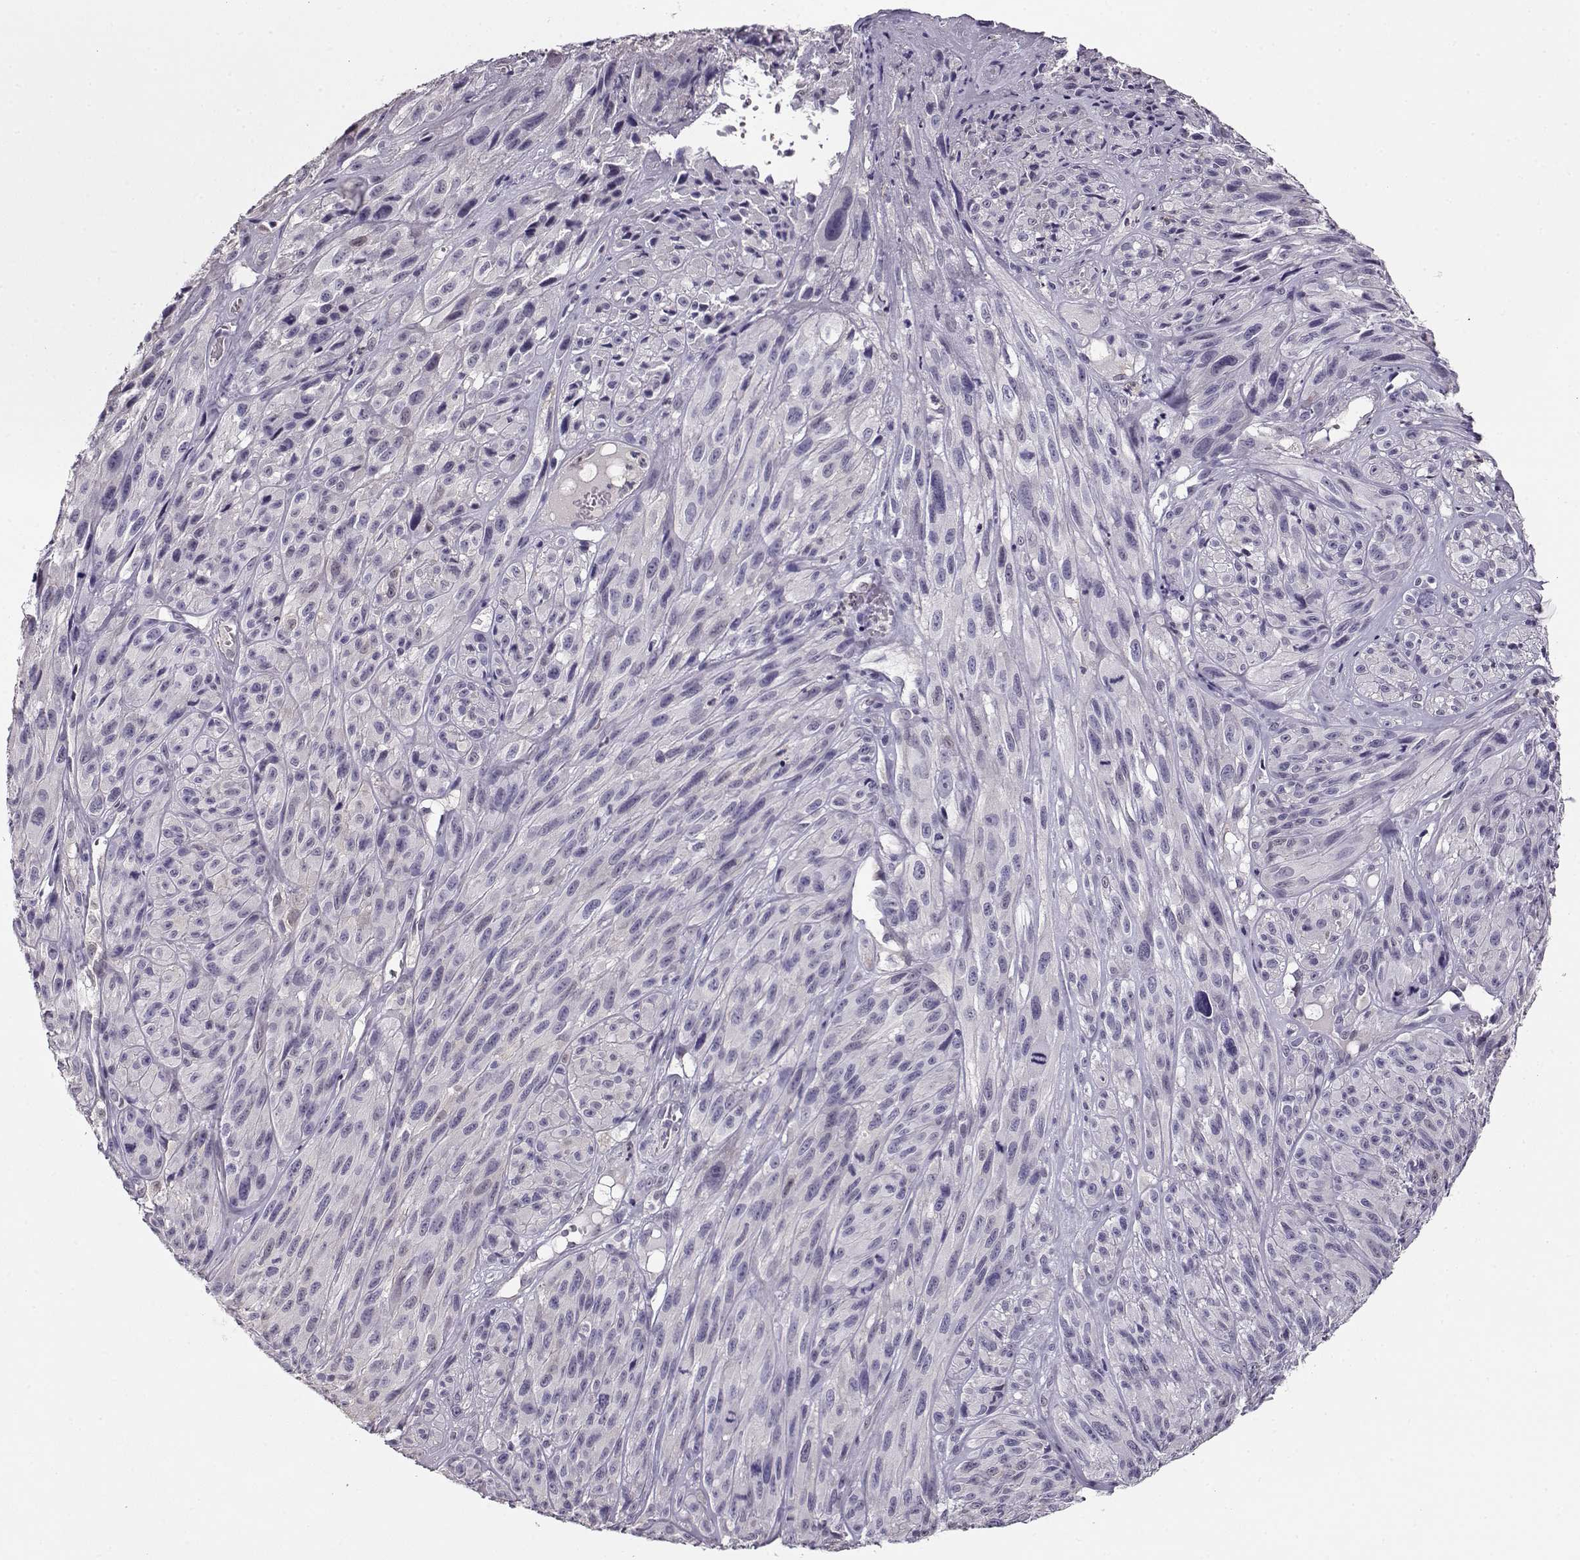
{"staining": {"intensity": "negative", "quantity": "none", "location": "none"}, "tissue": "melanoma", "cell_type": "Tumor cells", "image_type": "cancer", "snomed": [{"axis": "morphology", "description": "Malignant melanoma, NOS"}, {"axis": "topography", "description": "Skin"}], "caption": "Image shows no protein expression in tumor cells of melanoma tissue.", "gene": "CCR8", "patient": {"sex": "male", "age": 51}}